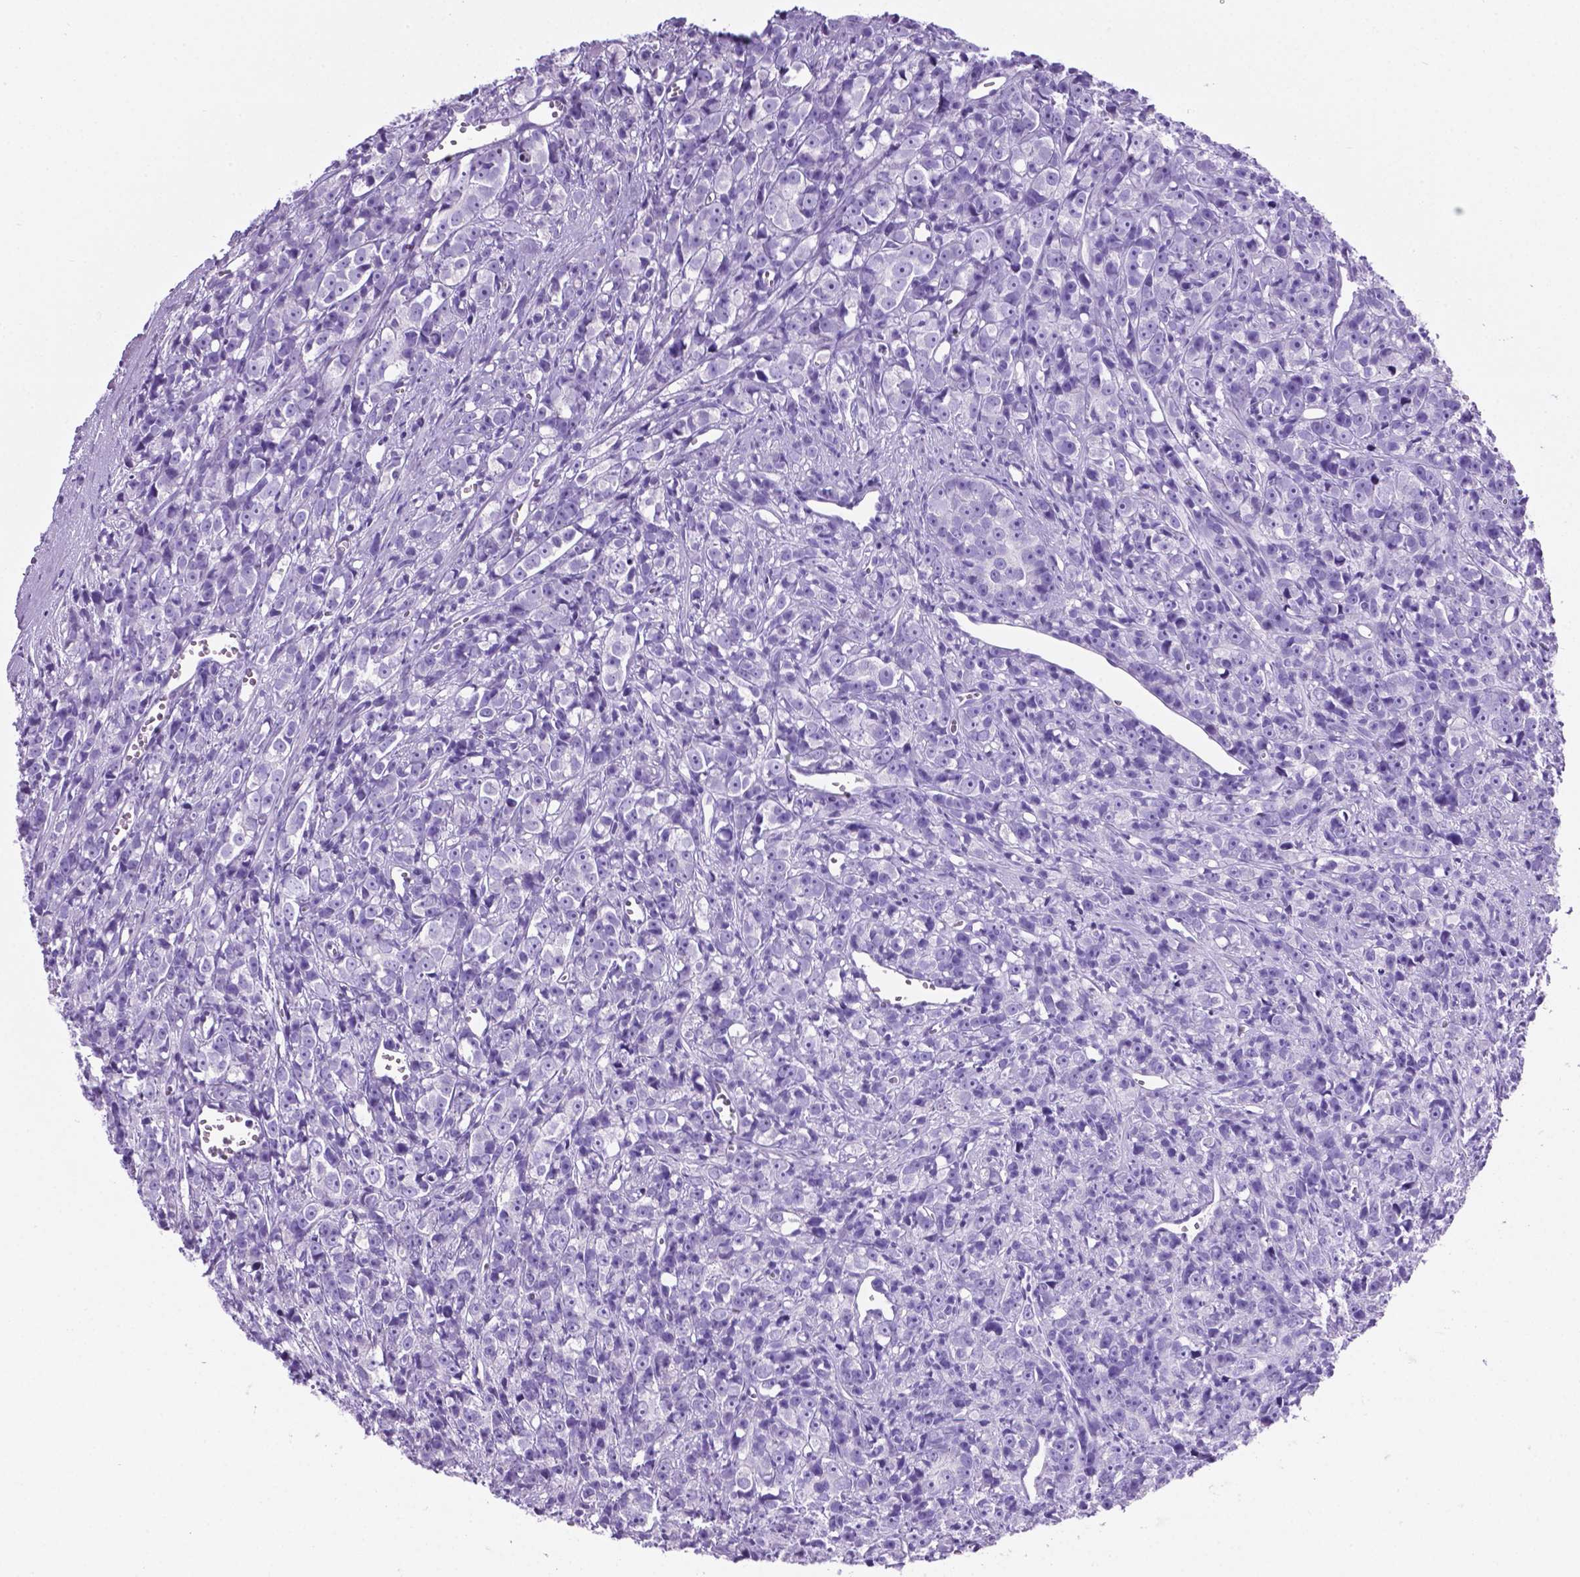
{"staining": {"intensity": "negative", "quantity": "none", "location": "none"}, "tissue": "prostate cancer", "cell_type": "Tumor cells", "image_type": "cancer", "snomed": [{"axis": "morphology", "description": "Adenocarcinoma, High grade"}, {"axis": "topography", "description": "Prostate"}], "caption": "A photomicrograph of human adenocarcinoma (high-grade) (prostate) is negative for staining in tumor cells.", "gene": "C17orf107", "patient": {"sex": "male", "age": 77}}